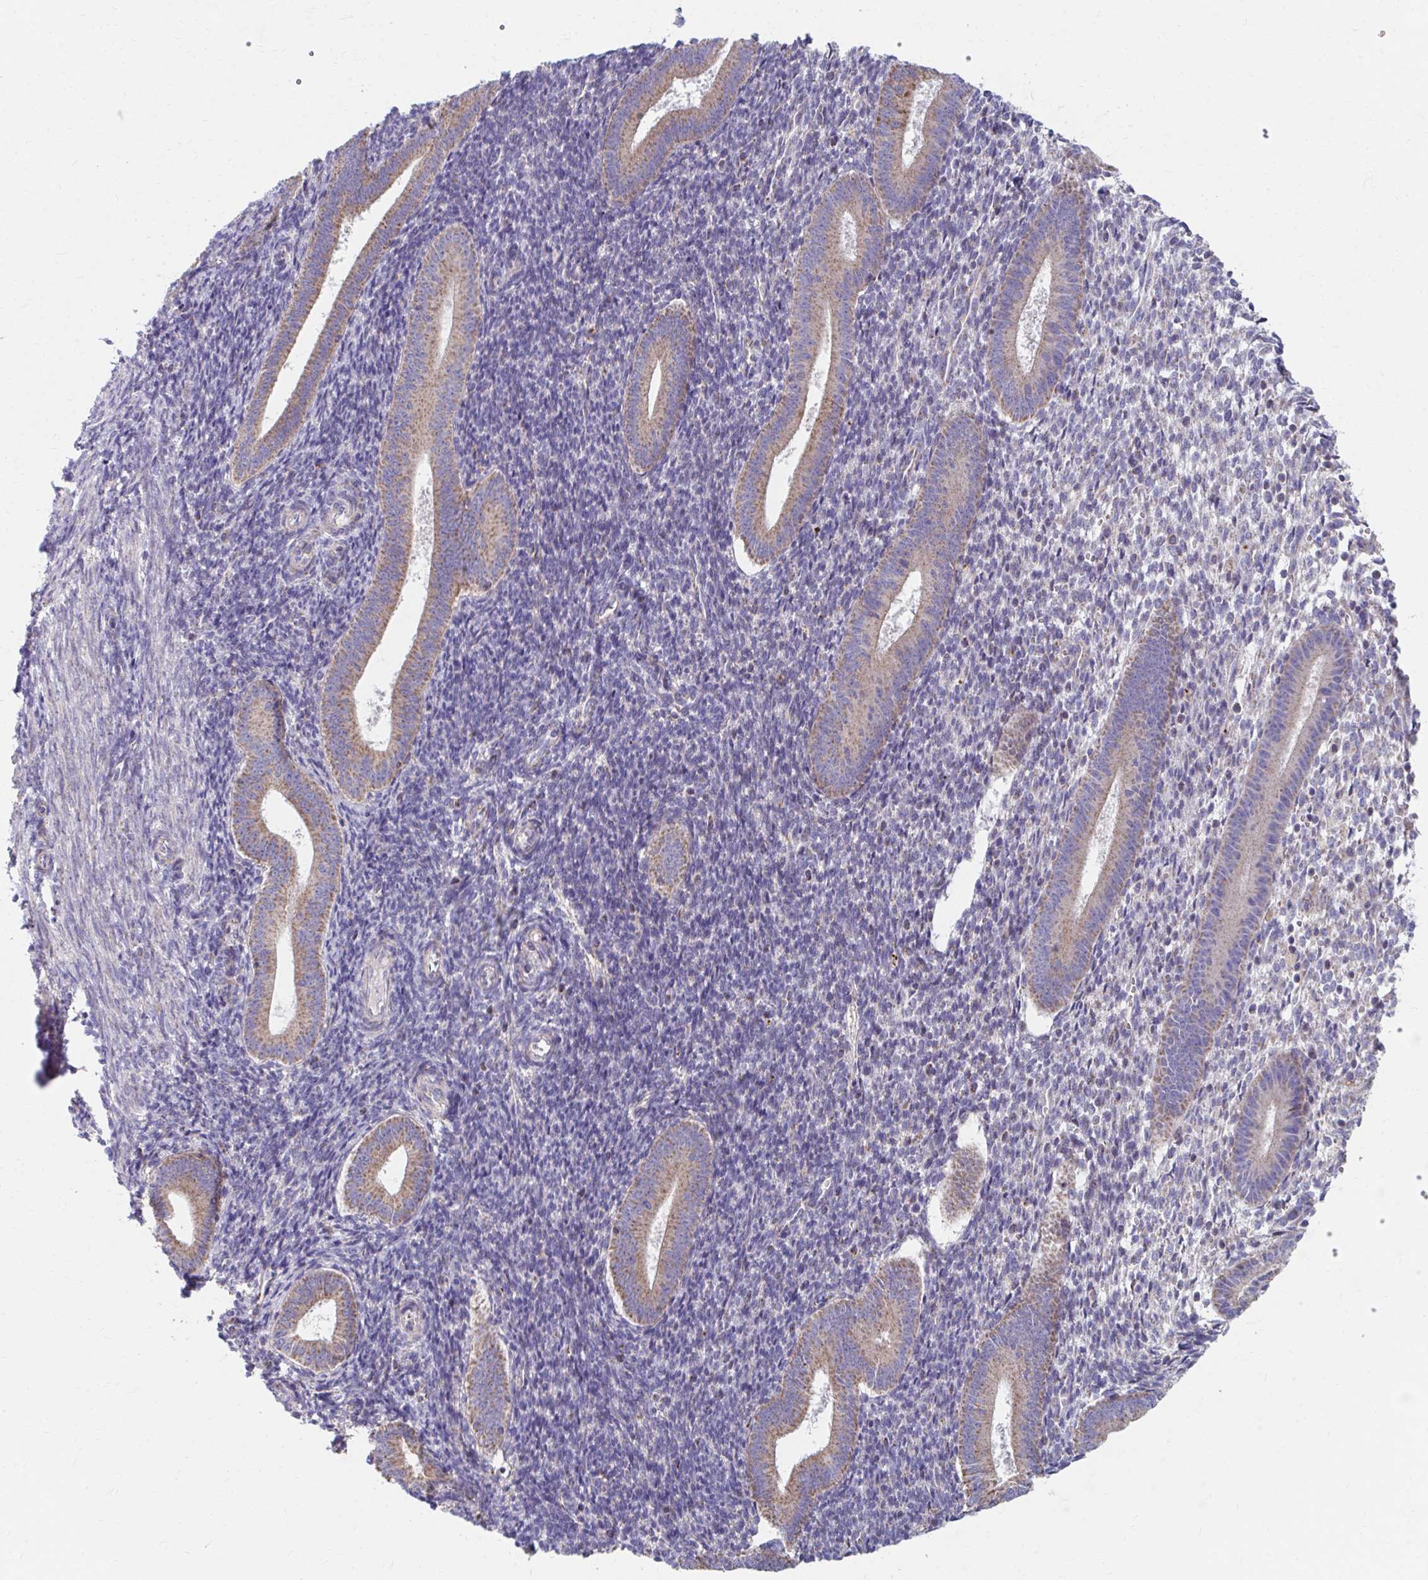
{"staining": {"intensity": "negative", "quantity": "none", "location": "none"}, "tissue": "endometrium", "cell_type": "Cells in endometrial stroma", "image_type": "normal", "snomed": [{"axis": "morphology", "description": "Normal tissue, NOS"}, {"axis": "topography", "description": "Endometrium"}], "caption": "Immunohistochemistry (IHC) micrograph of unremarkable endometrium: human endometrium stained with DAB (3,3'-diaminobenzidine) exhibits no significant protein staining in cells in endometrial stroma.", "gene": "RCC1L", "patient": {"sex": "female", "age": 25}}